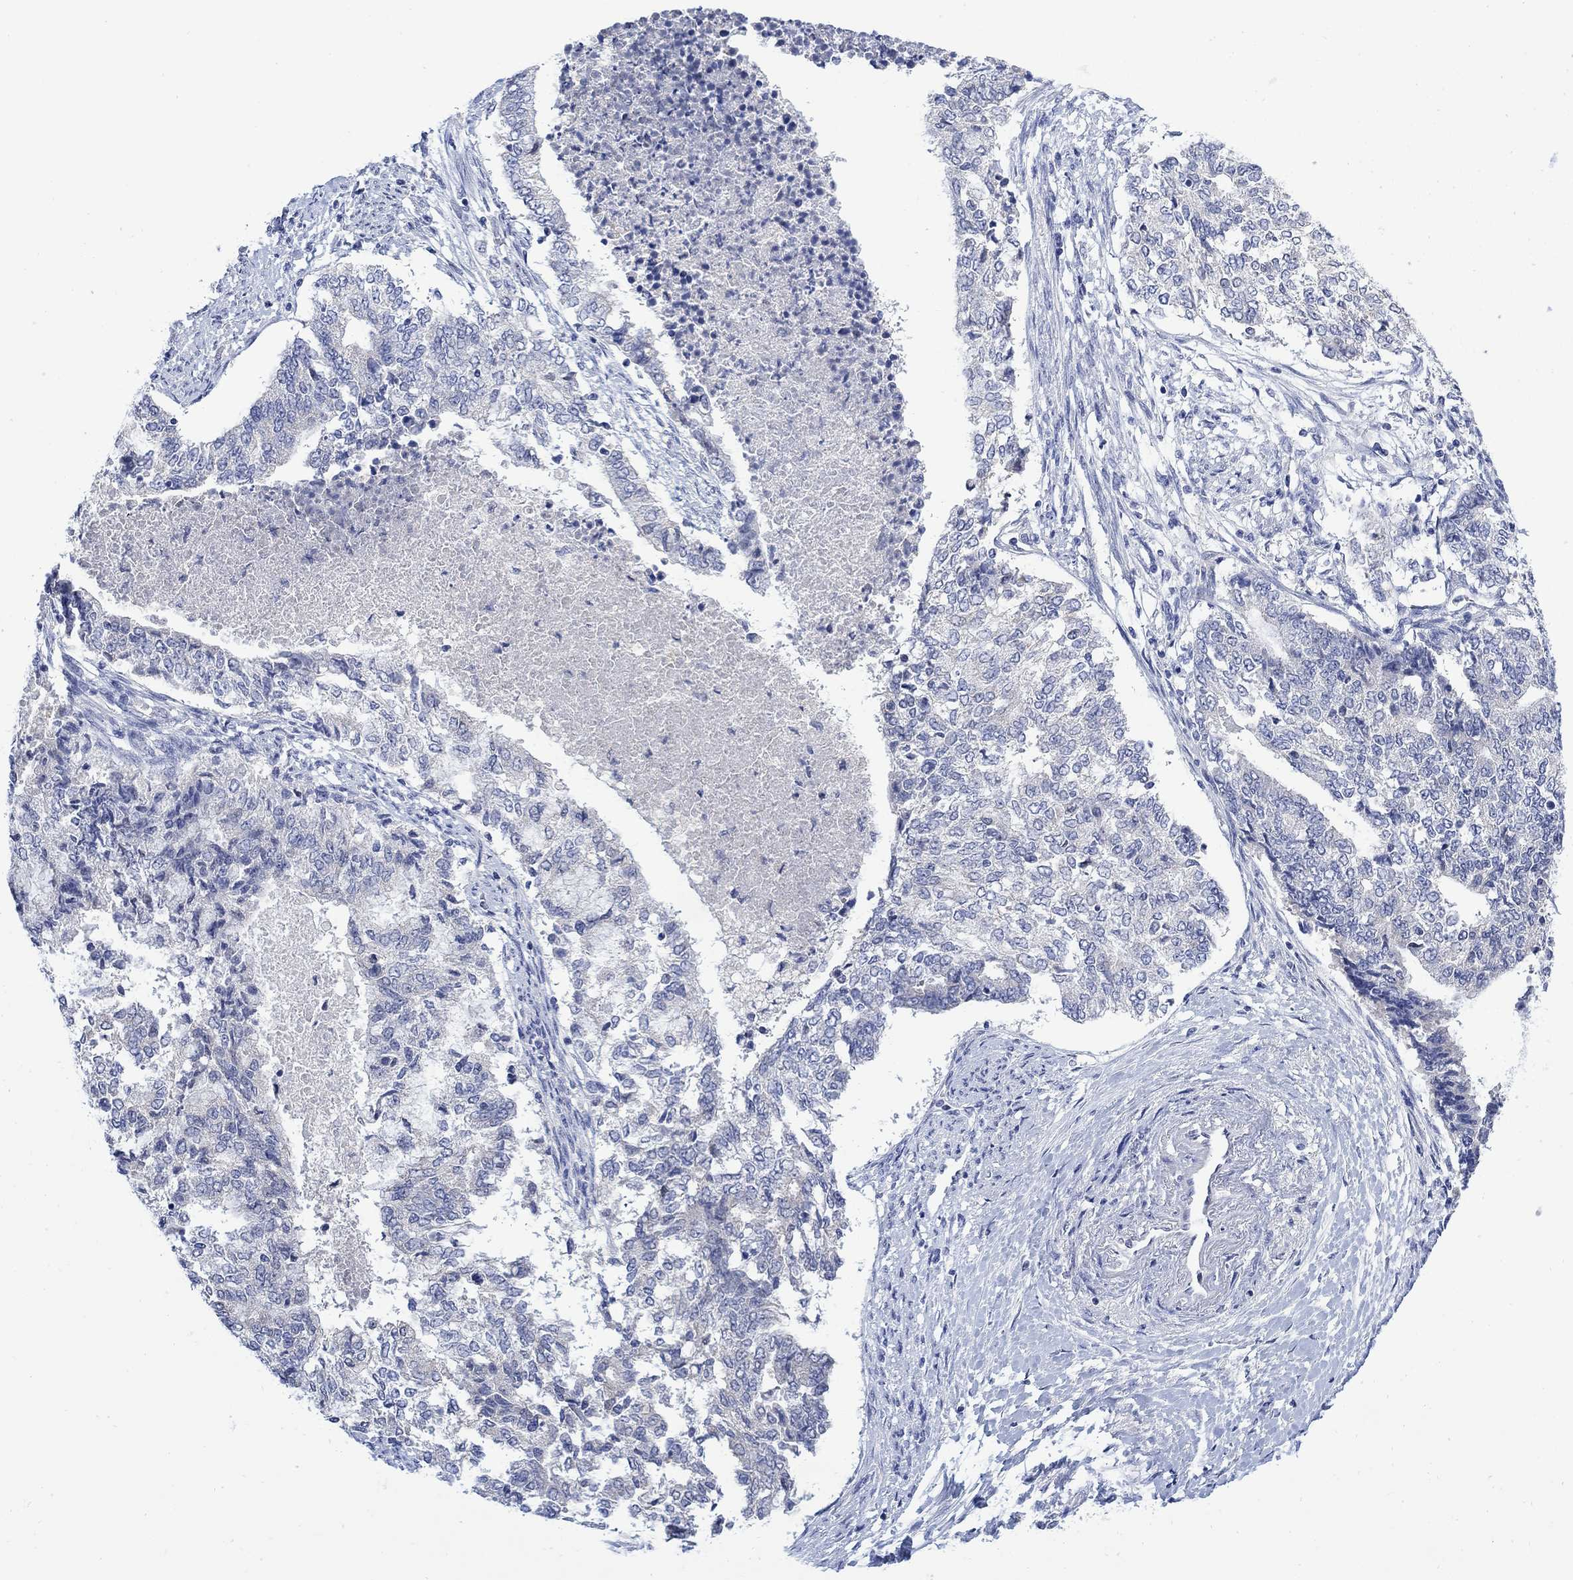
{"staining": {"intensity": "negative", "quantity": "none", "location": "none"}, "tissue": "endometrial cancer", "cell_type": "Tumor cells", "image_type": "cancer", "snomed": [{"axis": "morphology", "description": "Adenocarcinoma, NOS"}, {"axis": "topography", "description": "Endometrium"}], "caption": "Tumor cells show no significant staining in adenocarcinoma (endometrial).", "gene": "FBP2", "patient": {"sex": "female", "age": 65}}